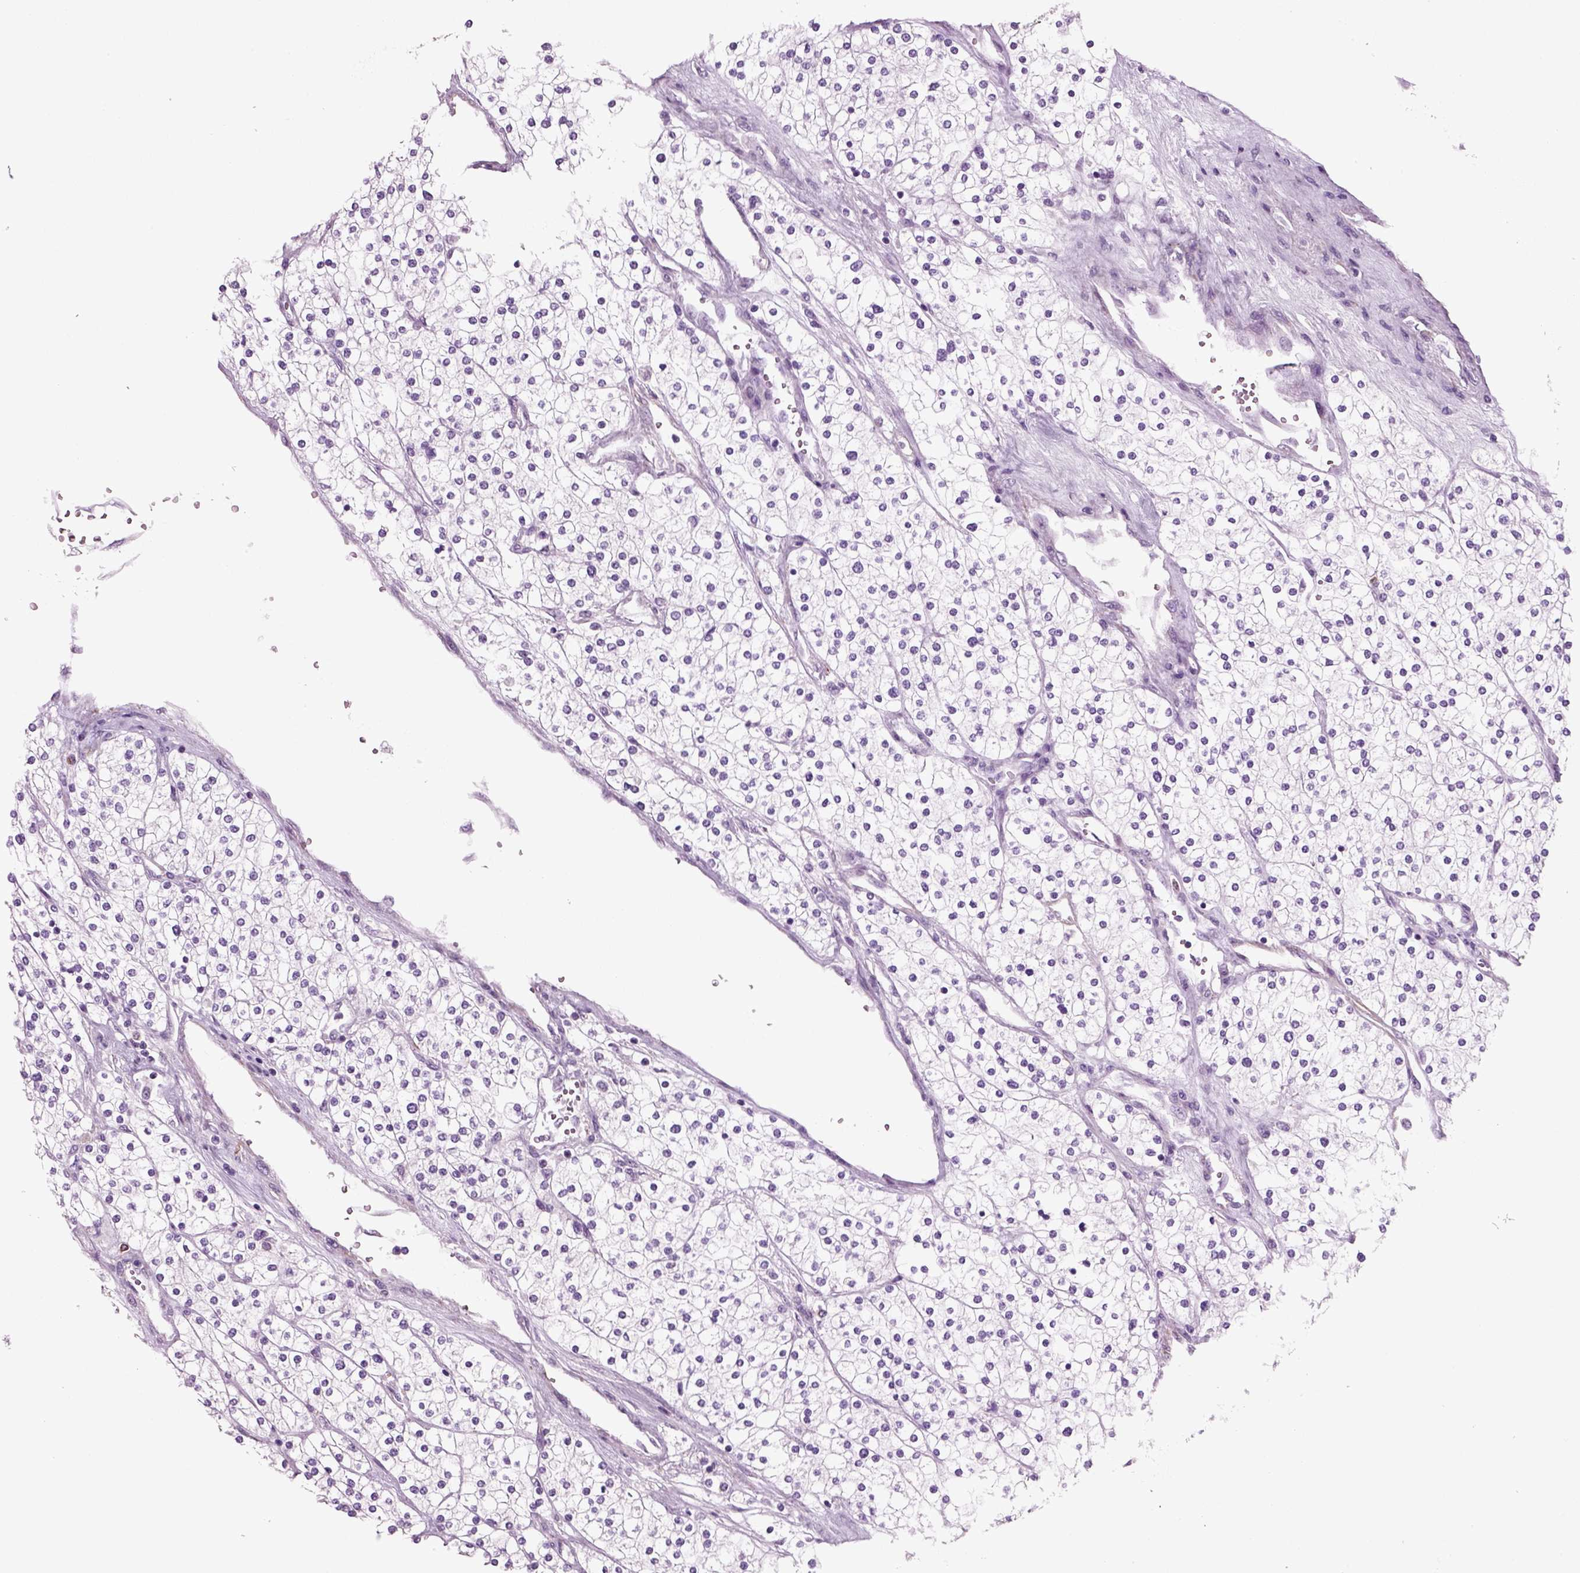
{"staining": {"intensity": "negative", "quantity": "none", "location": "none"}, "tissue": "renal cancer", "cell_type": "Tumor cells", "image_type": "cancer", "snomed": [{"axis": "morphology", "description": "Adenocarcinoma, NOS"}, {"axis": "topography", "description": "Kidney"}], "caption": "High magnification brightfield microscopy of renal adenocarcinoma stained with DAB (brown) and counterstained with hematoxylin (blue): tumor cells show no significant positivity. (DAB immunohistochemistry visualized using brightfield microscopy, high magnification).", "gene": "ACER3", "patient": {"sex": "male", "age": 80}}